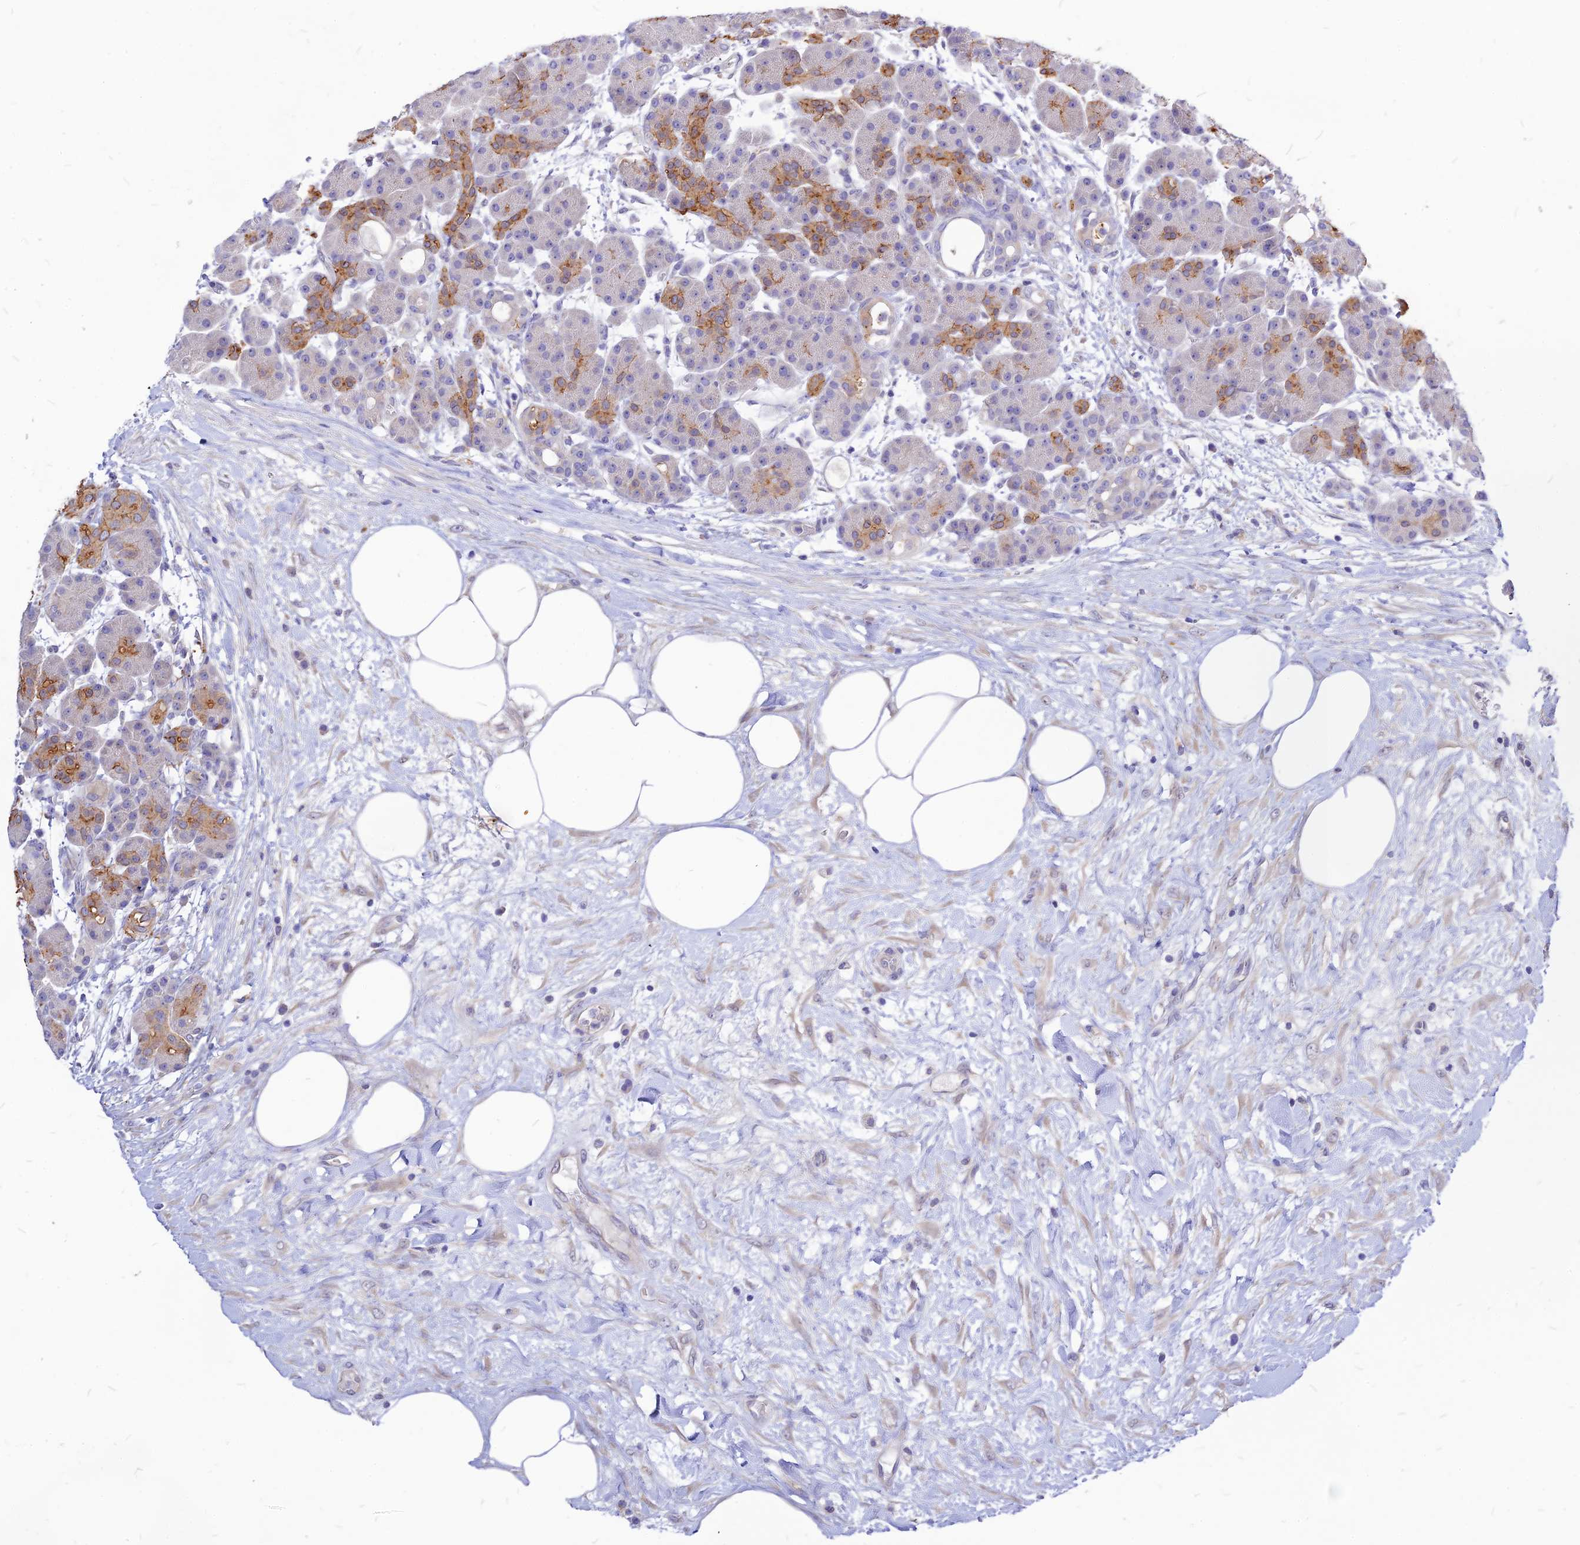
{"staining": {"intensity": "moderate", "quantity": "<25%", "location": "cytoplasmic/membranous"}, "tissue": "pancreas", "cell_type": "Exocrine glandular cells", "image_type": "normal", "snomed": [{"axis": "morphology", "description": "Normal tissue, NOS"}, {"axis": "topography", "description": "Pancreas"}], "caption": "An image showing moderate cytoplasmic/membranous expression in about <25% of exocrine glandular cells in benign pancreas, as visualized by brown immunohistochemical staining.", "gene": "CZIB", "patient": {"sex": "male", "age": 63}}